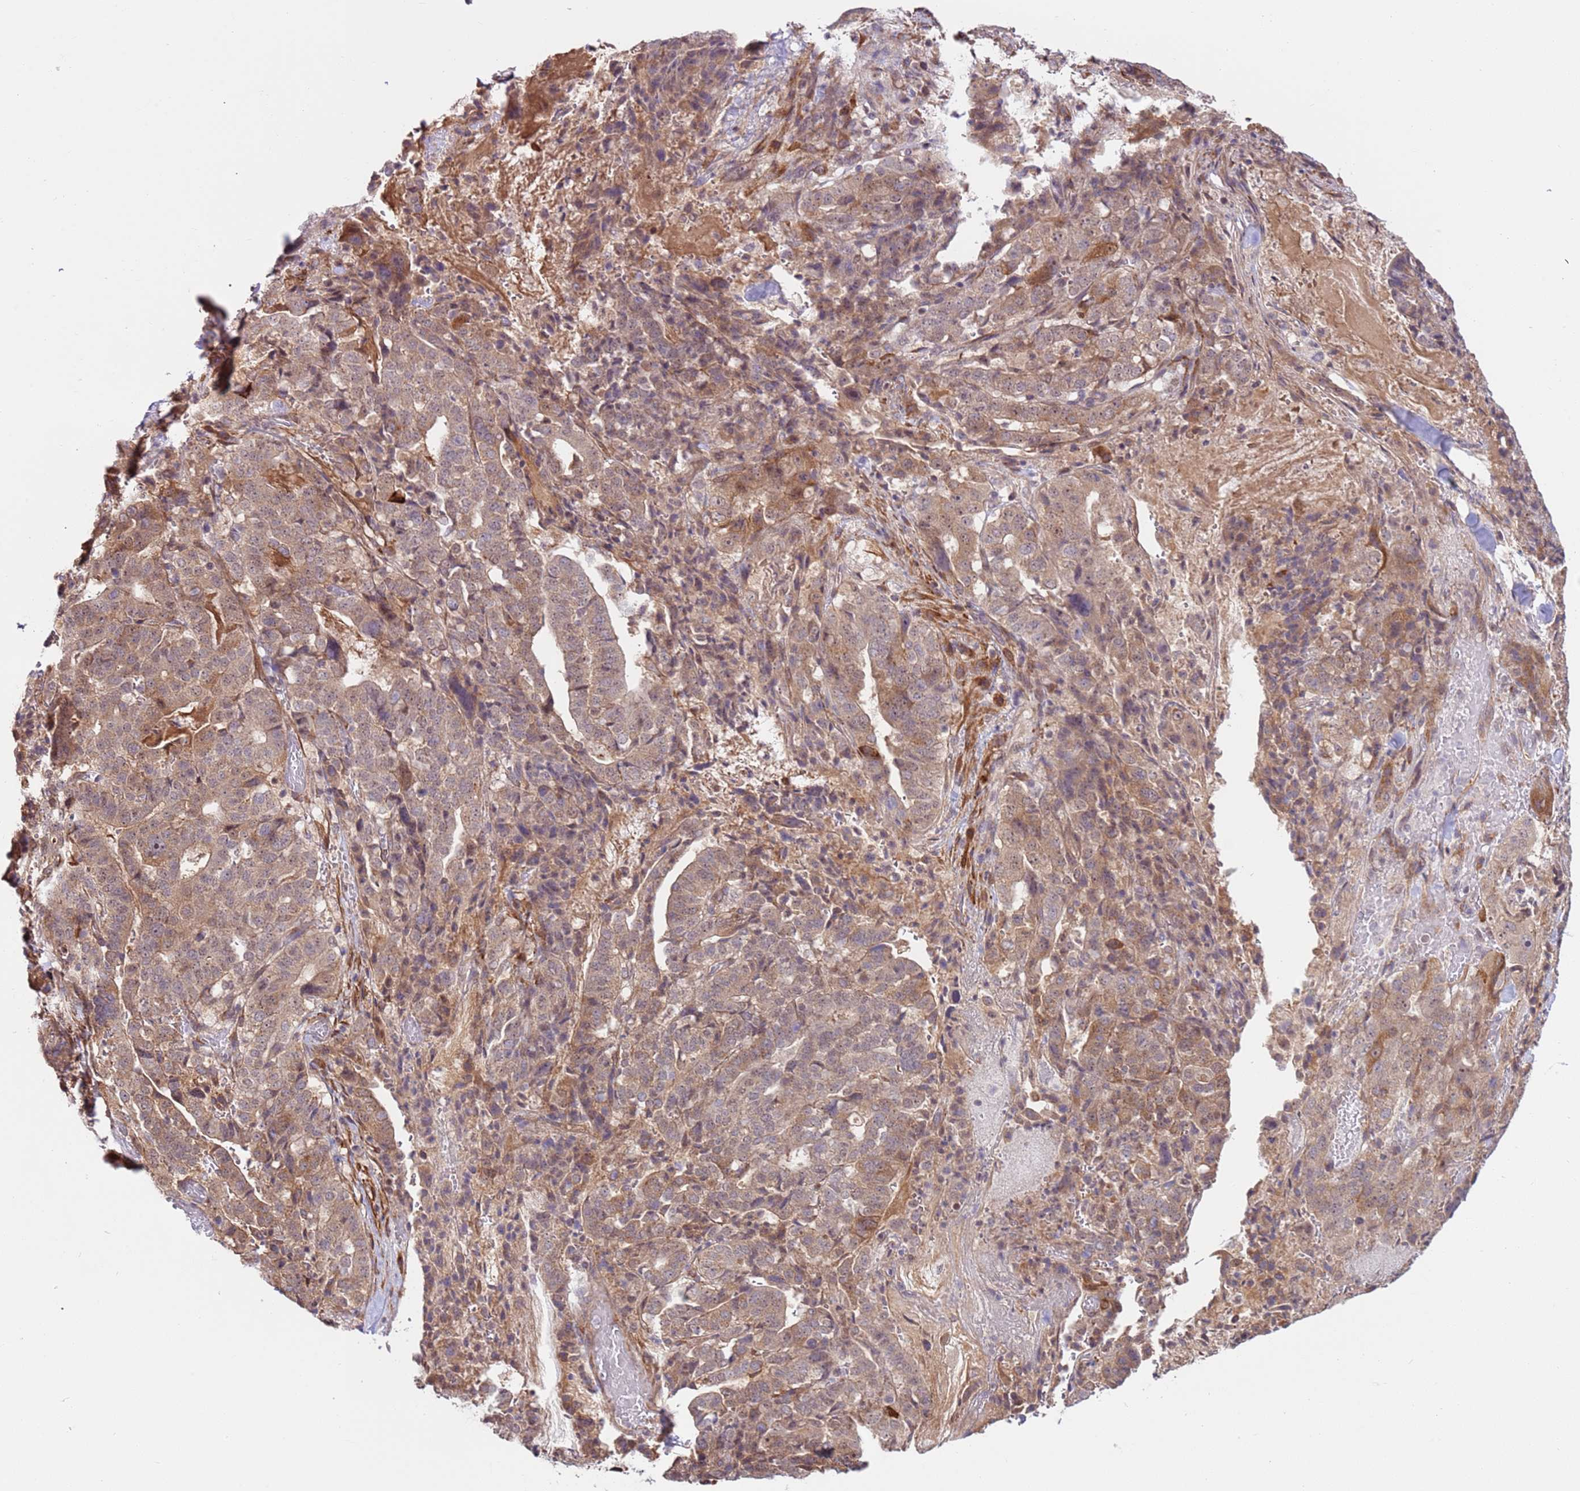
{"staining": {"intensity": "weak", "quantity": ">75%", "location": "cytoplasmic/membranous"}, "tissue": "stomach cancer", "cell_type": "Tumor cells", "image_type": "cancer", "snomed": [{"axis": "morphology", "description": "Adenocarcinoma, NOS"}, {"axis": "topography", "description": "Stomach"}], "caption": "Brown immunohistochemical staining in adenocarcinoma (stomach) demonstrates weak cytoplasmic/membranous positivity in about >75% of tumor cells.", "gene": "DCAF4", "patient": {"sex": "male", "age": 48}}